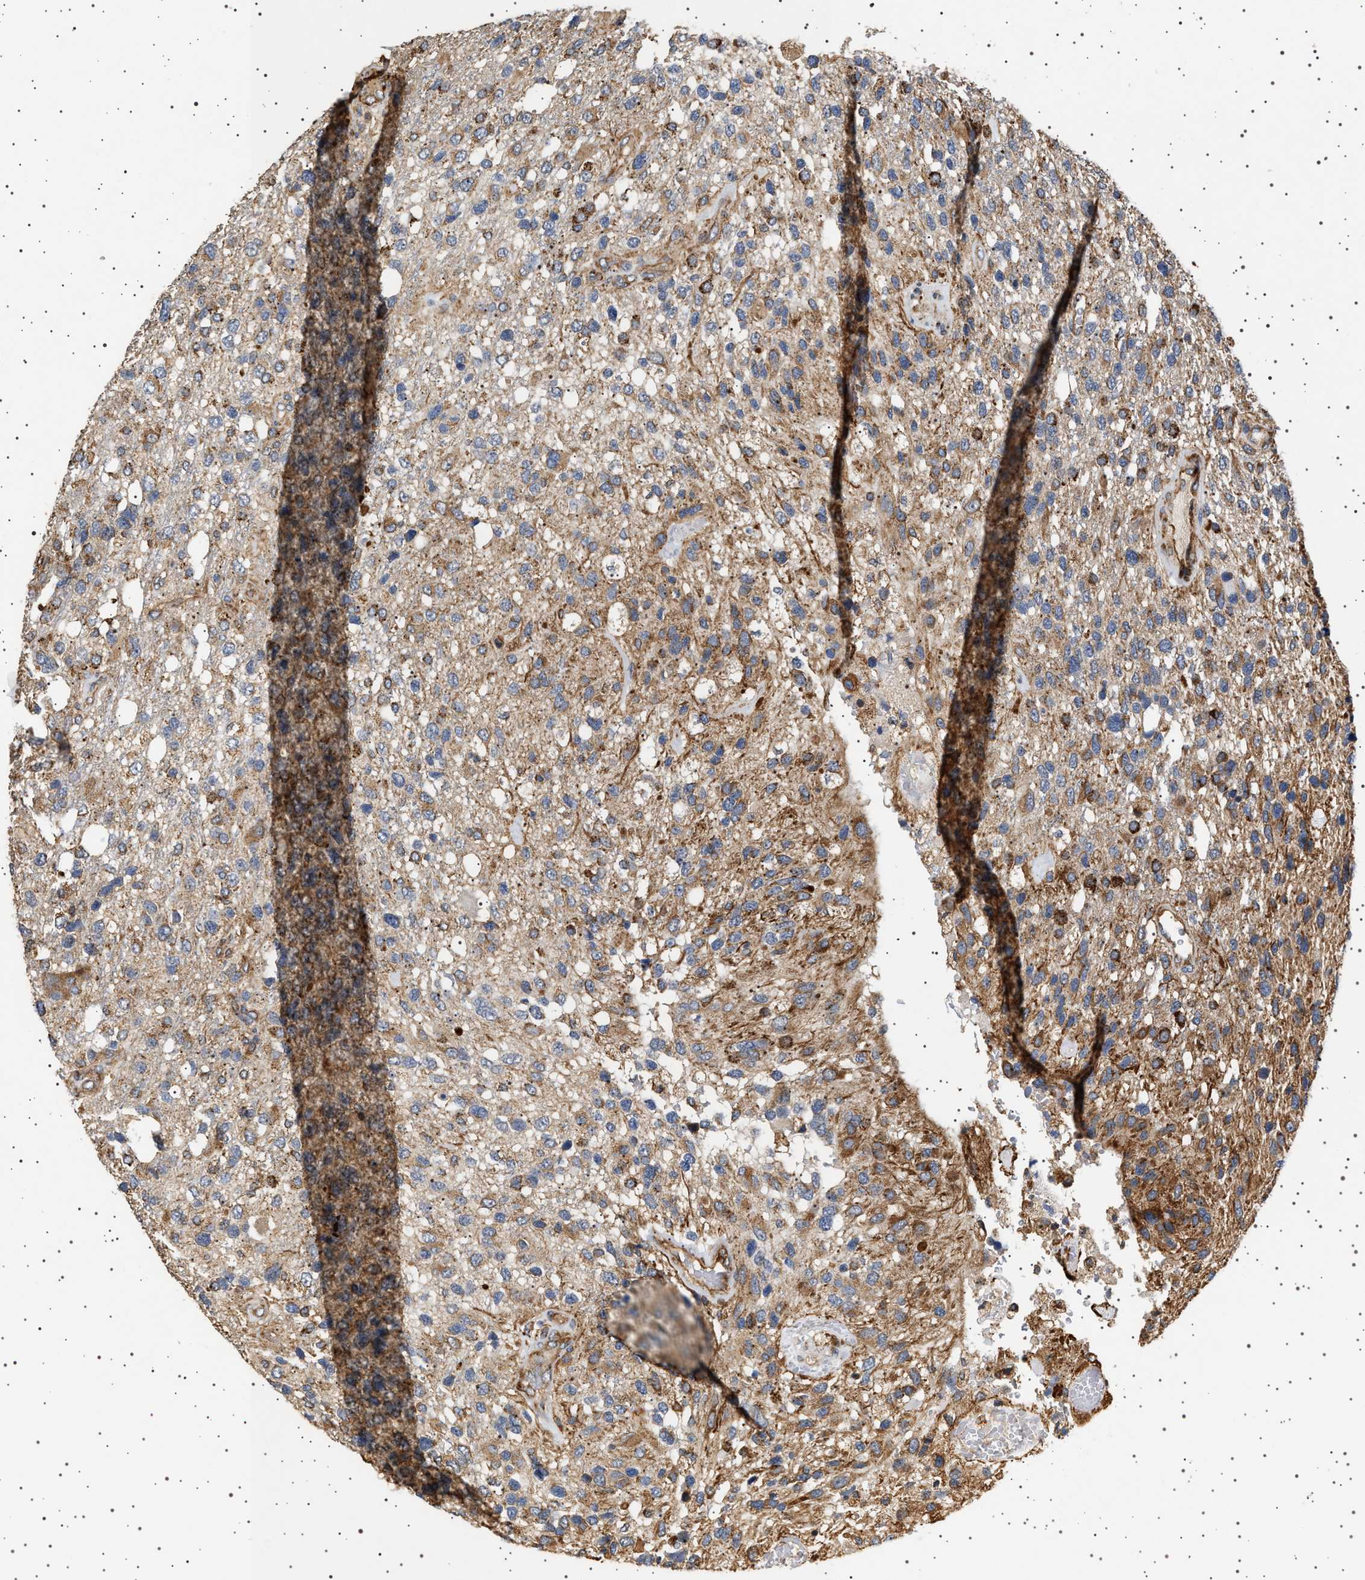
{"staining": {"intensity": "weak", "quantity": ">75%", "location": "cytoplasmic/membranous"}, "tissue": "glioma", "cell_type": "Tumor cells", "image_type": "cancer", "snomed": [{"axis": "morphology", "description": "Glioma, malignant, High grade"}, {"axis": "topography", "description": "Brain"}], "caption": "This micrograph displays IHC staining of glioma, with low weak cytoplasmic/membranous positivity in about >75% of tumor cells.", "gene": "TRUB2", "patient": {"sex": "female", "age": 58}}